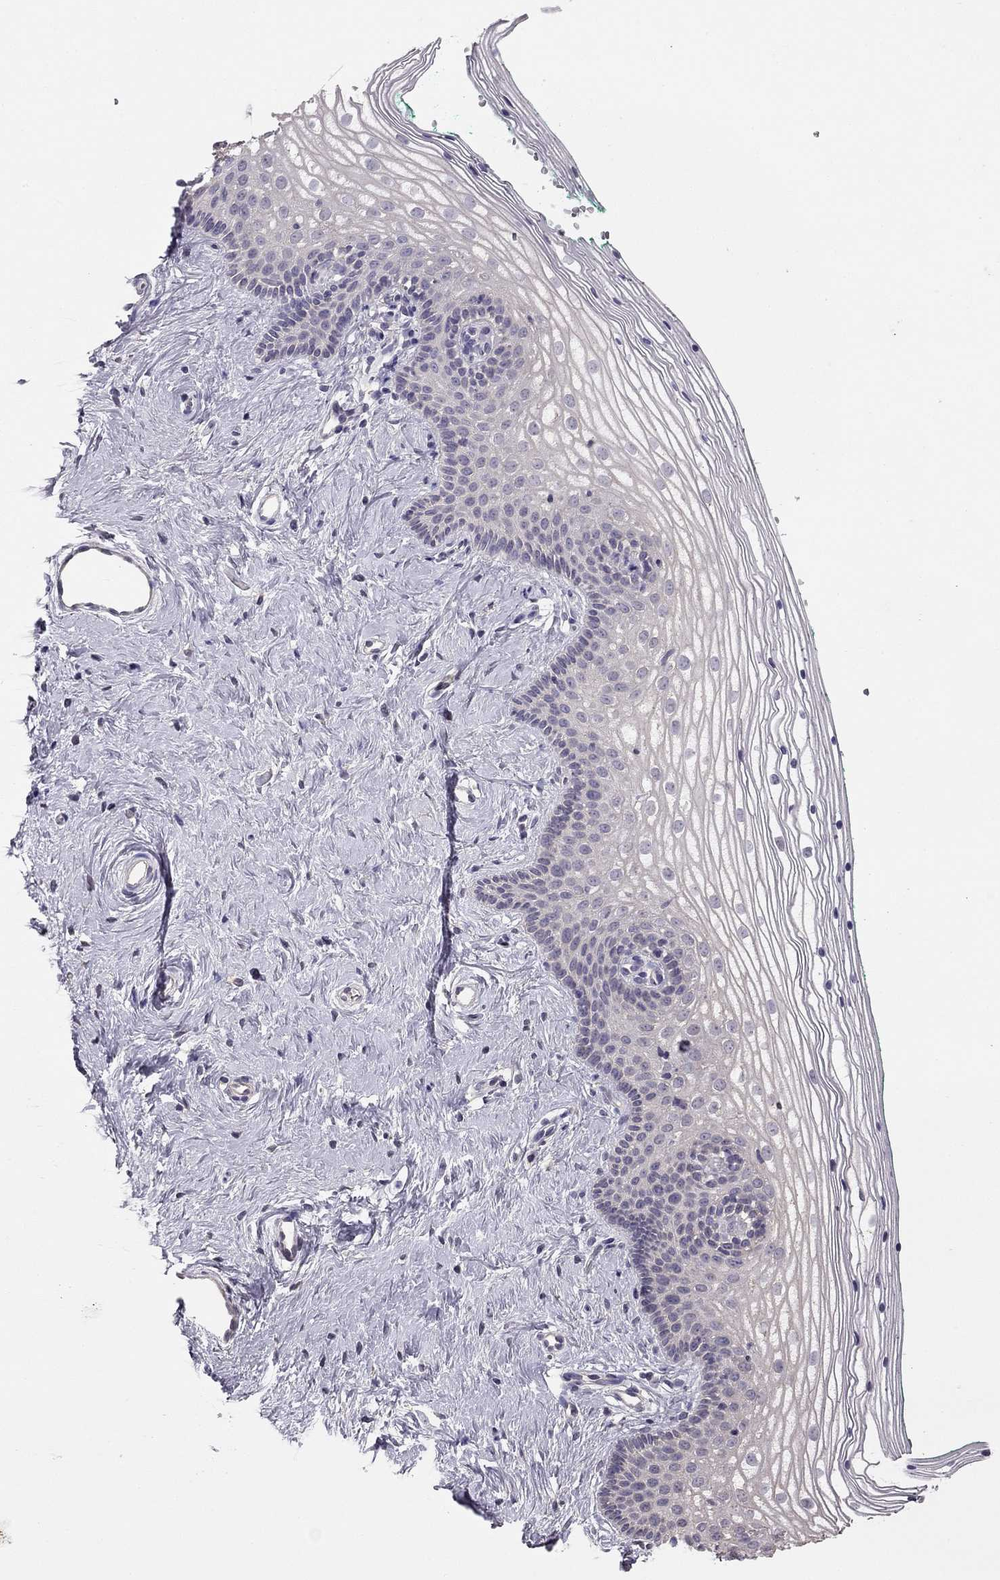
{"staining": {"intensity": "negative", "quantity": "none", "location": "none"}, "tissue": "vagina", "cell_type": "Squamous epithelial cells", "image_type": "normal", "snomed": [{"axis": "morphology", "description": "Normal tissue, NOS"}, {"axis": "topography", "description": "Vagina"}], "caption": "DAB (3,3'-diaminobenzidine) immunohistochemical staining of unremarkable vagina reveals no significant expression in squamous epithelial cells. (Immunohistochemistry, brightfield microscopy, high magnification).", "gene": "HSFX1", "patient": {"sex": "female", "age": 36}}